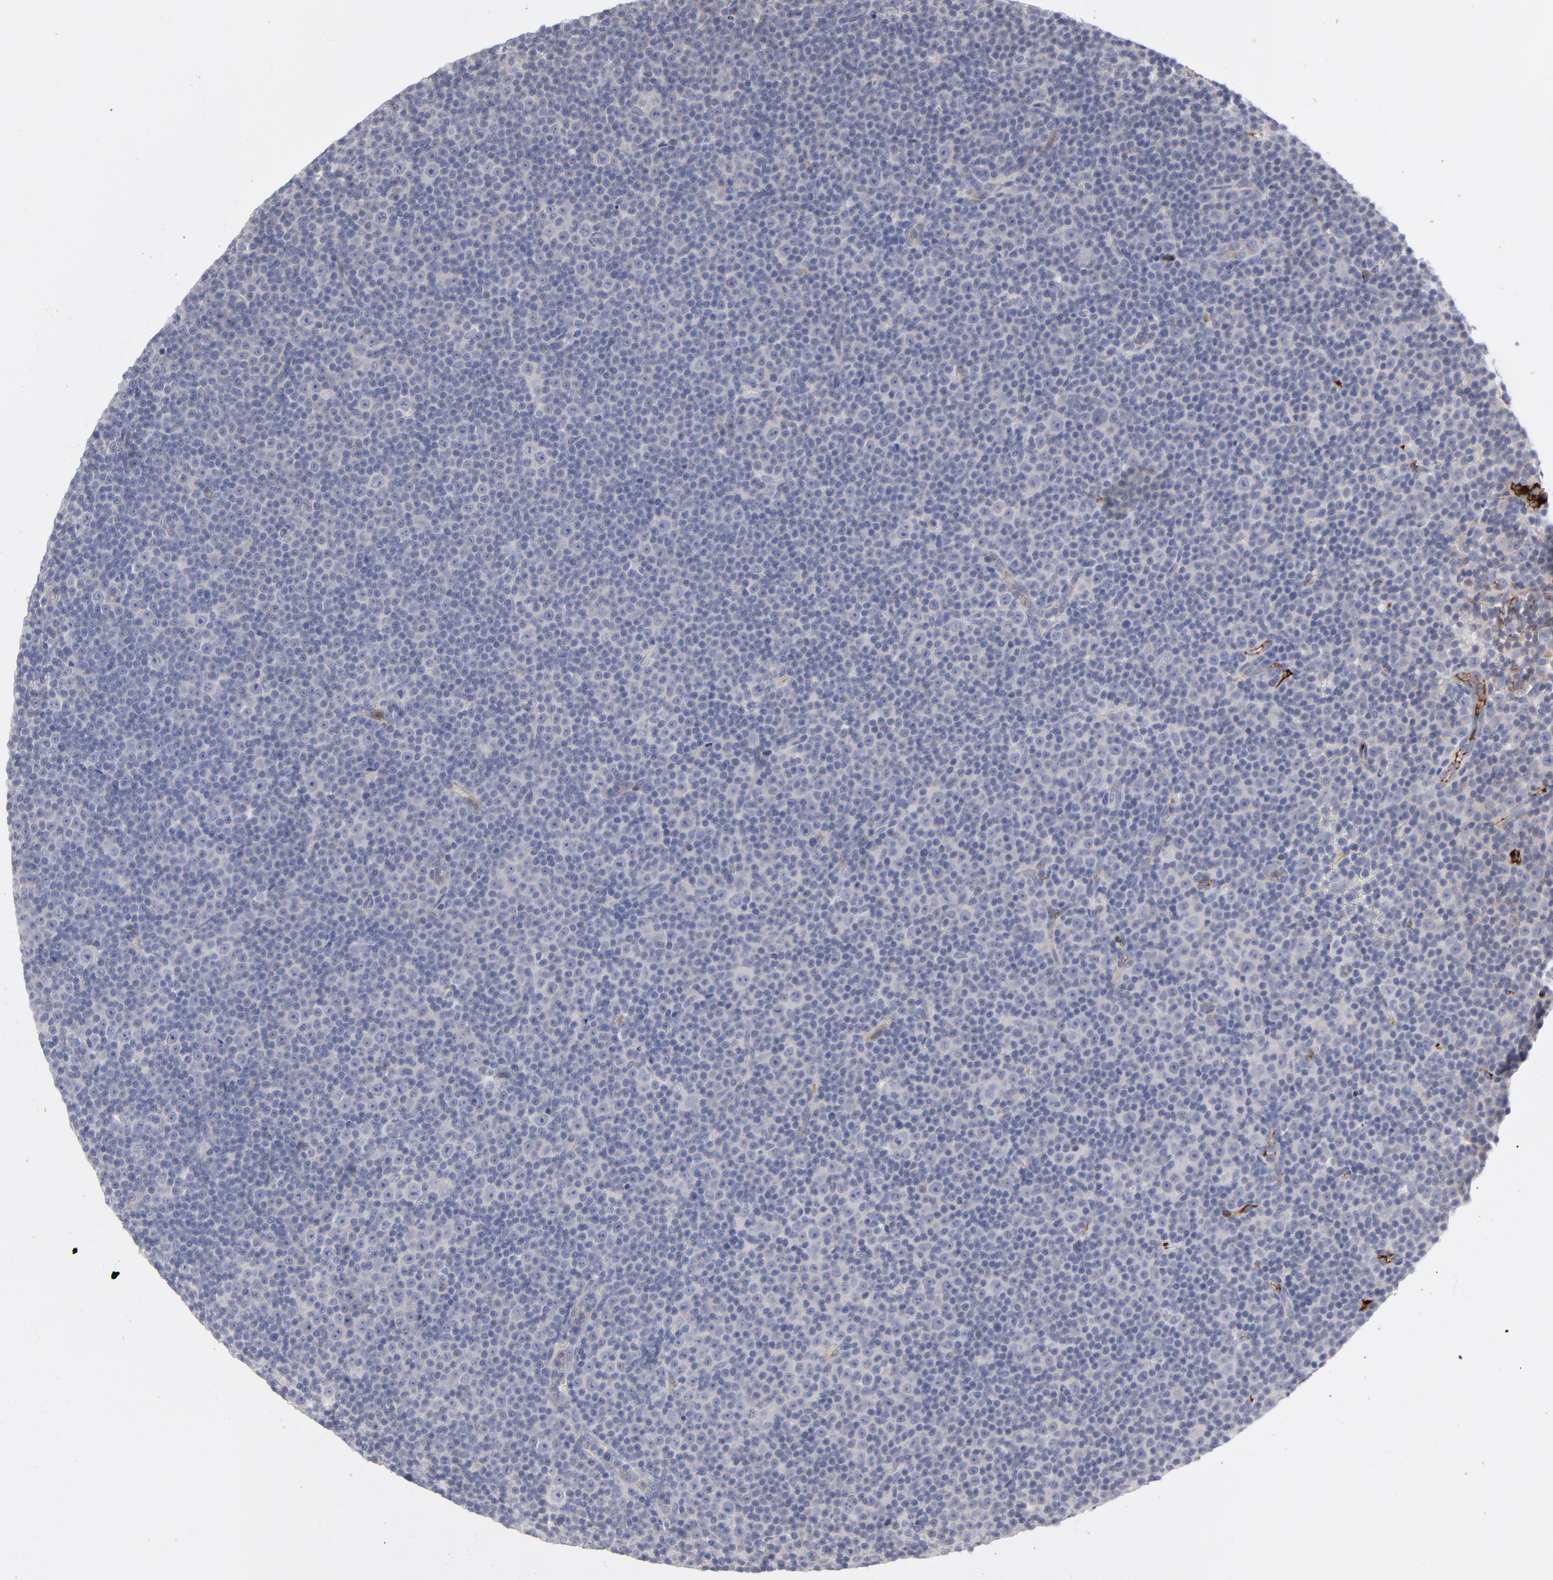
{"staining": {"intensity": "negative", "quantity": "none", "location": "none"}, "tissue": "lymphoma", "cell_type": "Tumor cells", "image_type": "cancer", "snomed": [{"axis": "morphology", "description": "Malignant lymphoma, non-Hodgkin's type, Low grade"}, {"axis": "topography", "description": "Lymph node"}], "caption": "High magnification brightfield microscopy of malignant lymphoma, non-Hodgkin's type (low-grade) stained with DAB (brown) and counterstained with hematoxylin (blue): tumor cells show no significant expression.", "gene": "CCR3", "patient": {"sex": "female", "age": 67}}